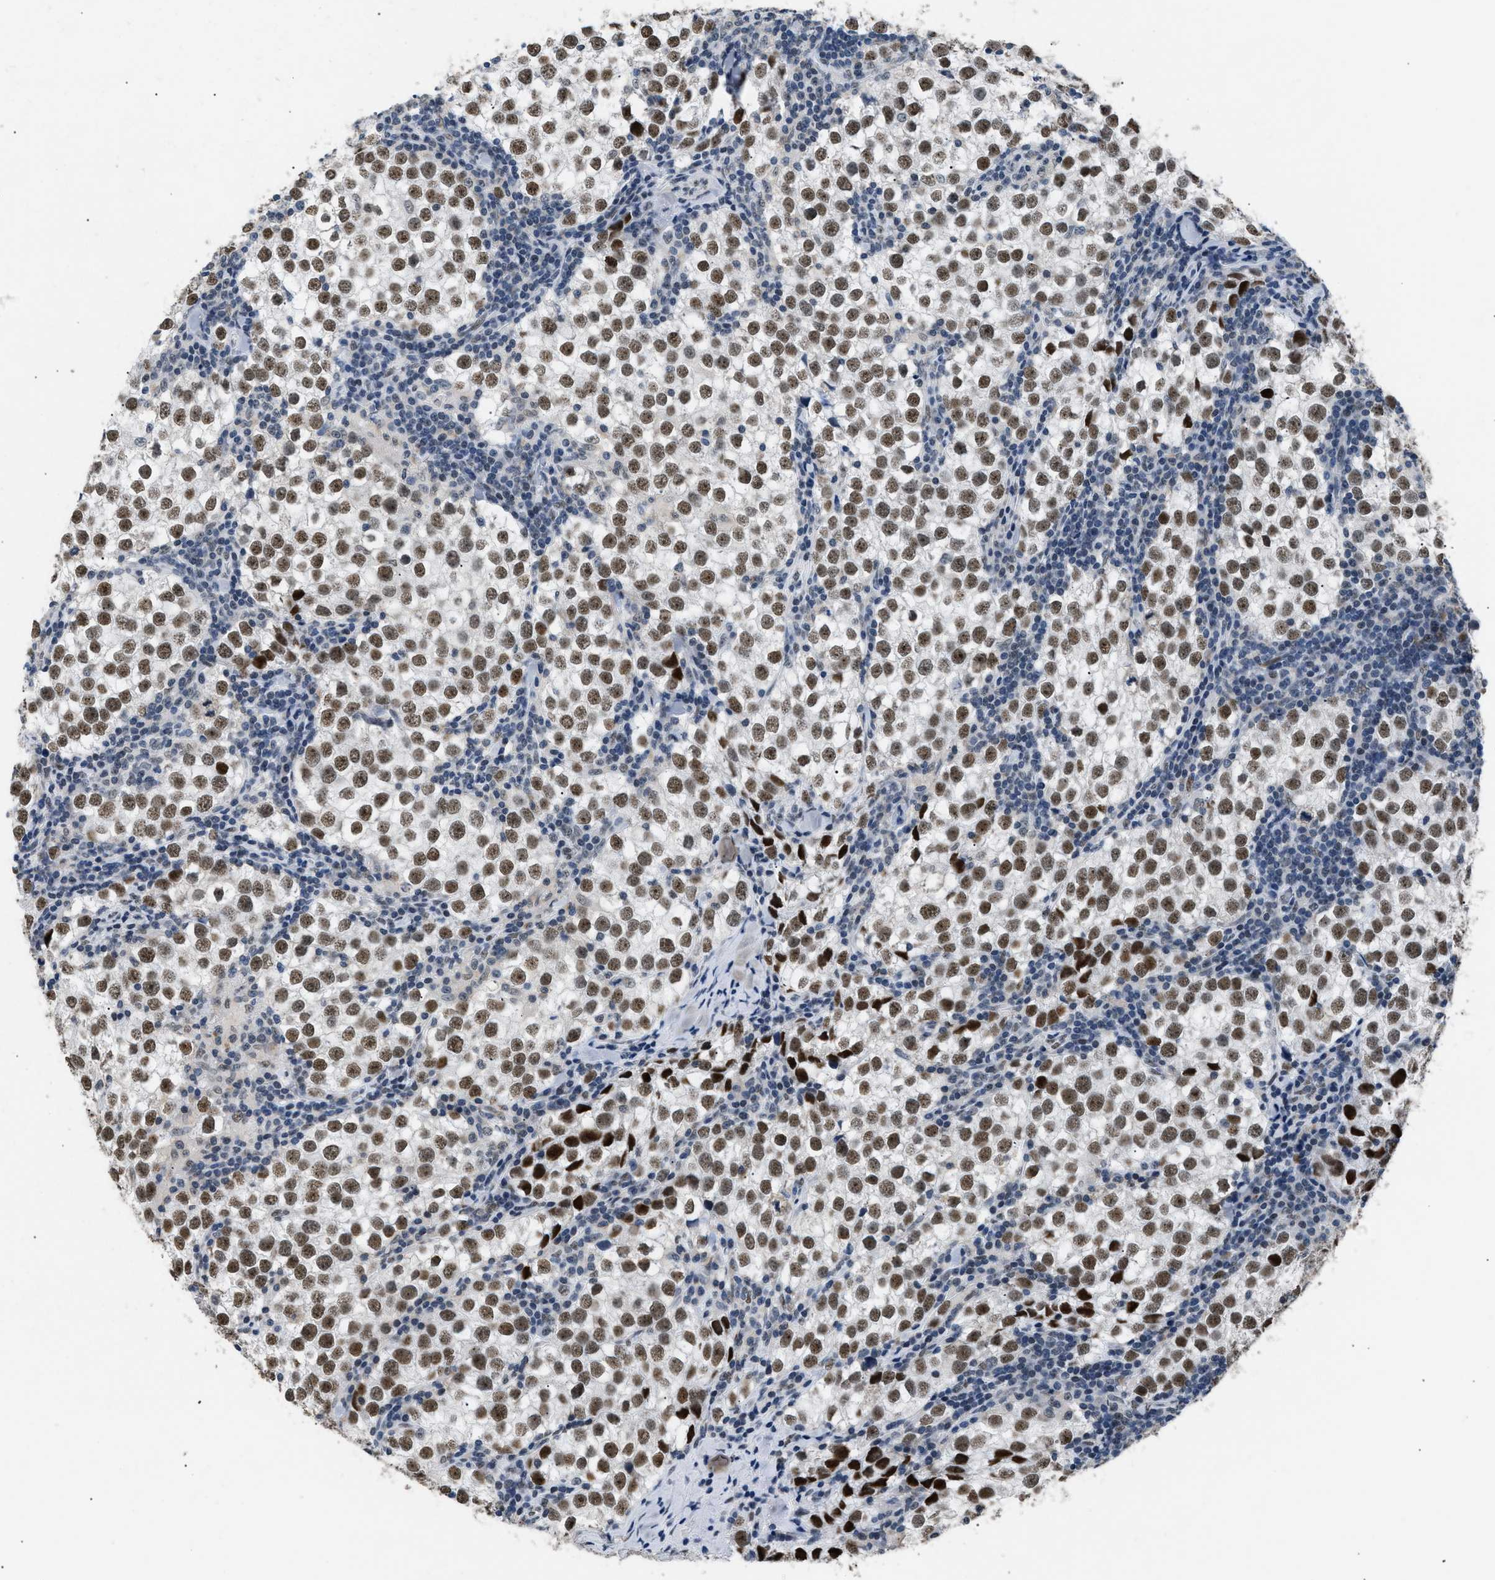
{"staining": {"intensity": "moderate", "quantity": ">75%", "location": "nuclear"}, "tissue": "testis cancer", "cell_type": "Tumor cells", "image_type": "cancer", "snomed": [{"axis": "morphology", "description": "Seminoma, NOS"}, {"axis": "morphology", "description": "Carcinoma, Embryonal, NOS"}, {"axis": "topography", "description": "Testis"}], "caption": "Human embryonal carcinoma (testis) stained for a protein (brown) reveals moderate nuclear positive expression in about >75% of tumor cells.", "gene": "KCNC3", "patient": {"sex": "male", "age": 36}}